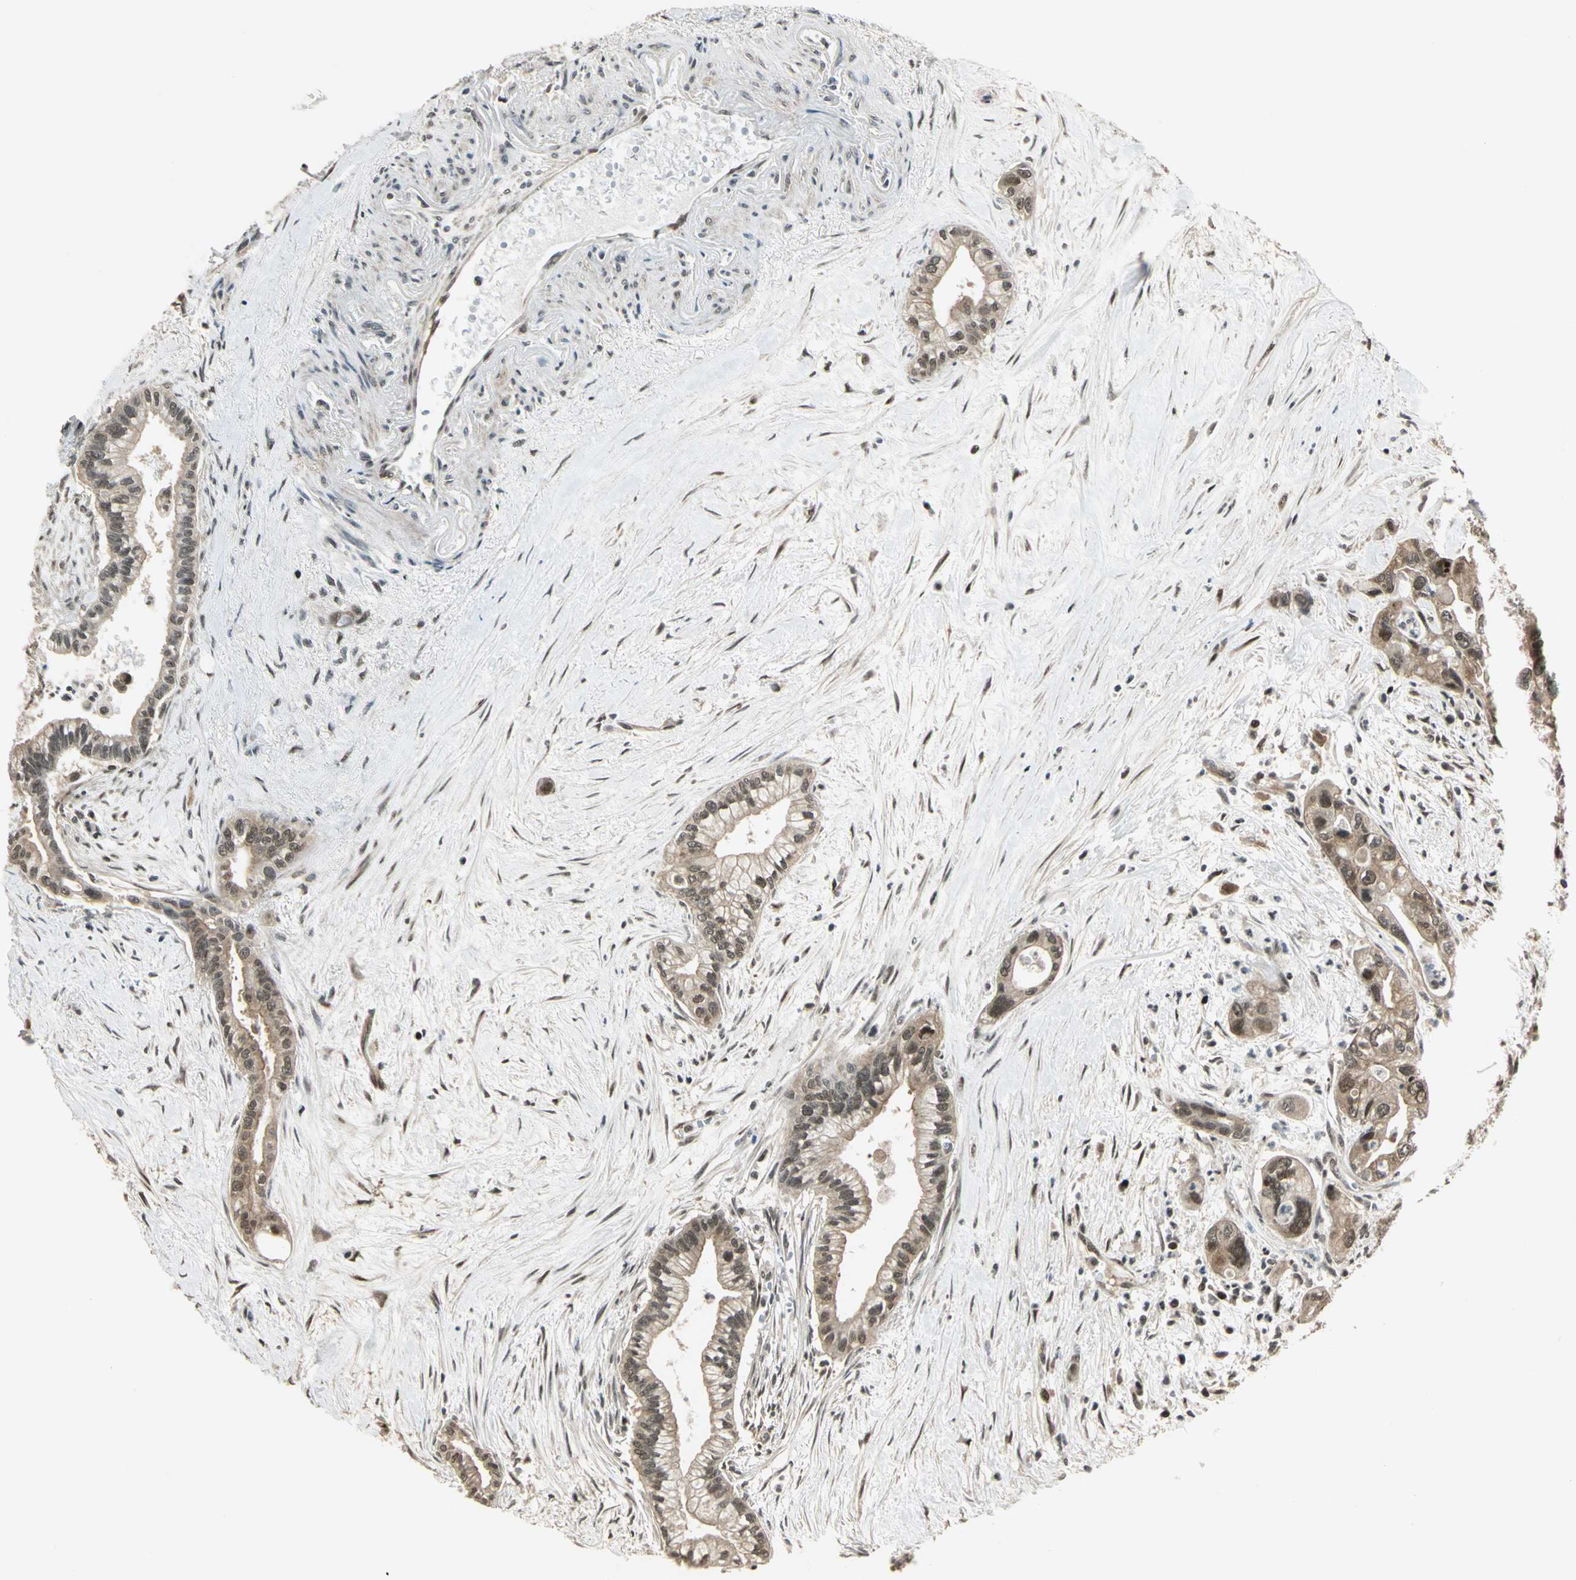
{"staining": {"intensity": "weak", "quantity": ">75%", "location": "cytoplasmic/membranous,nuclear"}, "tissue": "pancreatic cancer", "cell_type": "Tumor cells", "image_type": "cancer", "snomed": [{"axis": "morphology", "description": "Adenocarcinoma, NOS"}, {"axis": "topography", "description": "Pancreas"}], "caption": "High-magnification brightfield microscopy of pancreatic adenocarcinoma stained with DAB (brown) and counterstained with hematoxylin (blue). tumor cells exhibit weak cytoplasmic/membranous and nuclear positivity is identified in approximately>75% of cells.", "gene": "PSMC3", "patient": {"sex": "male", "age": 70}}